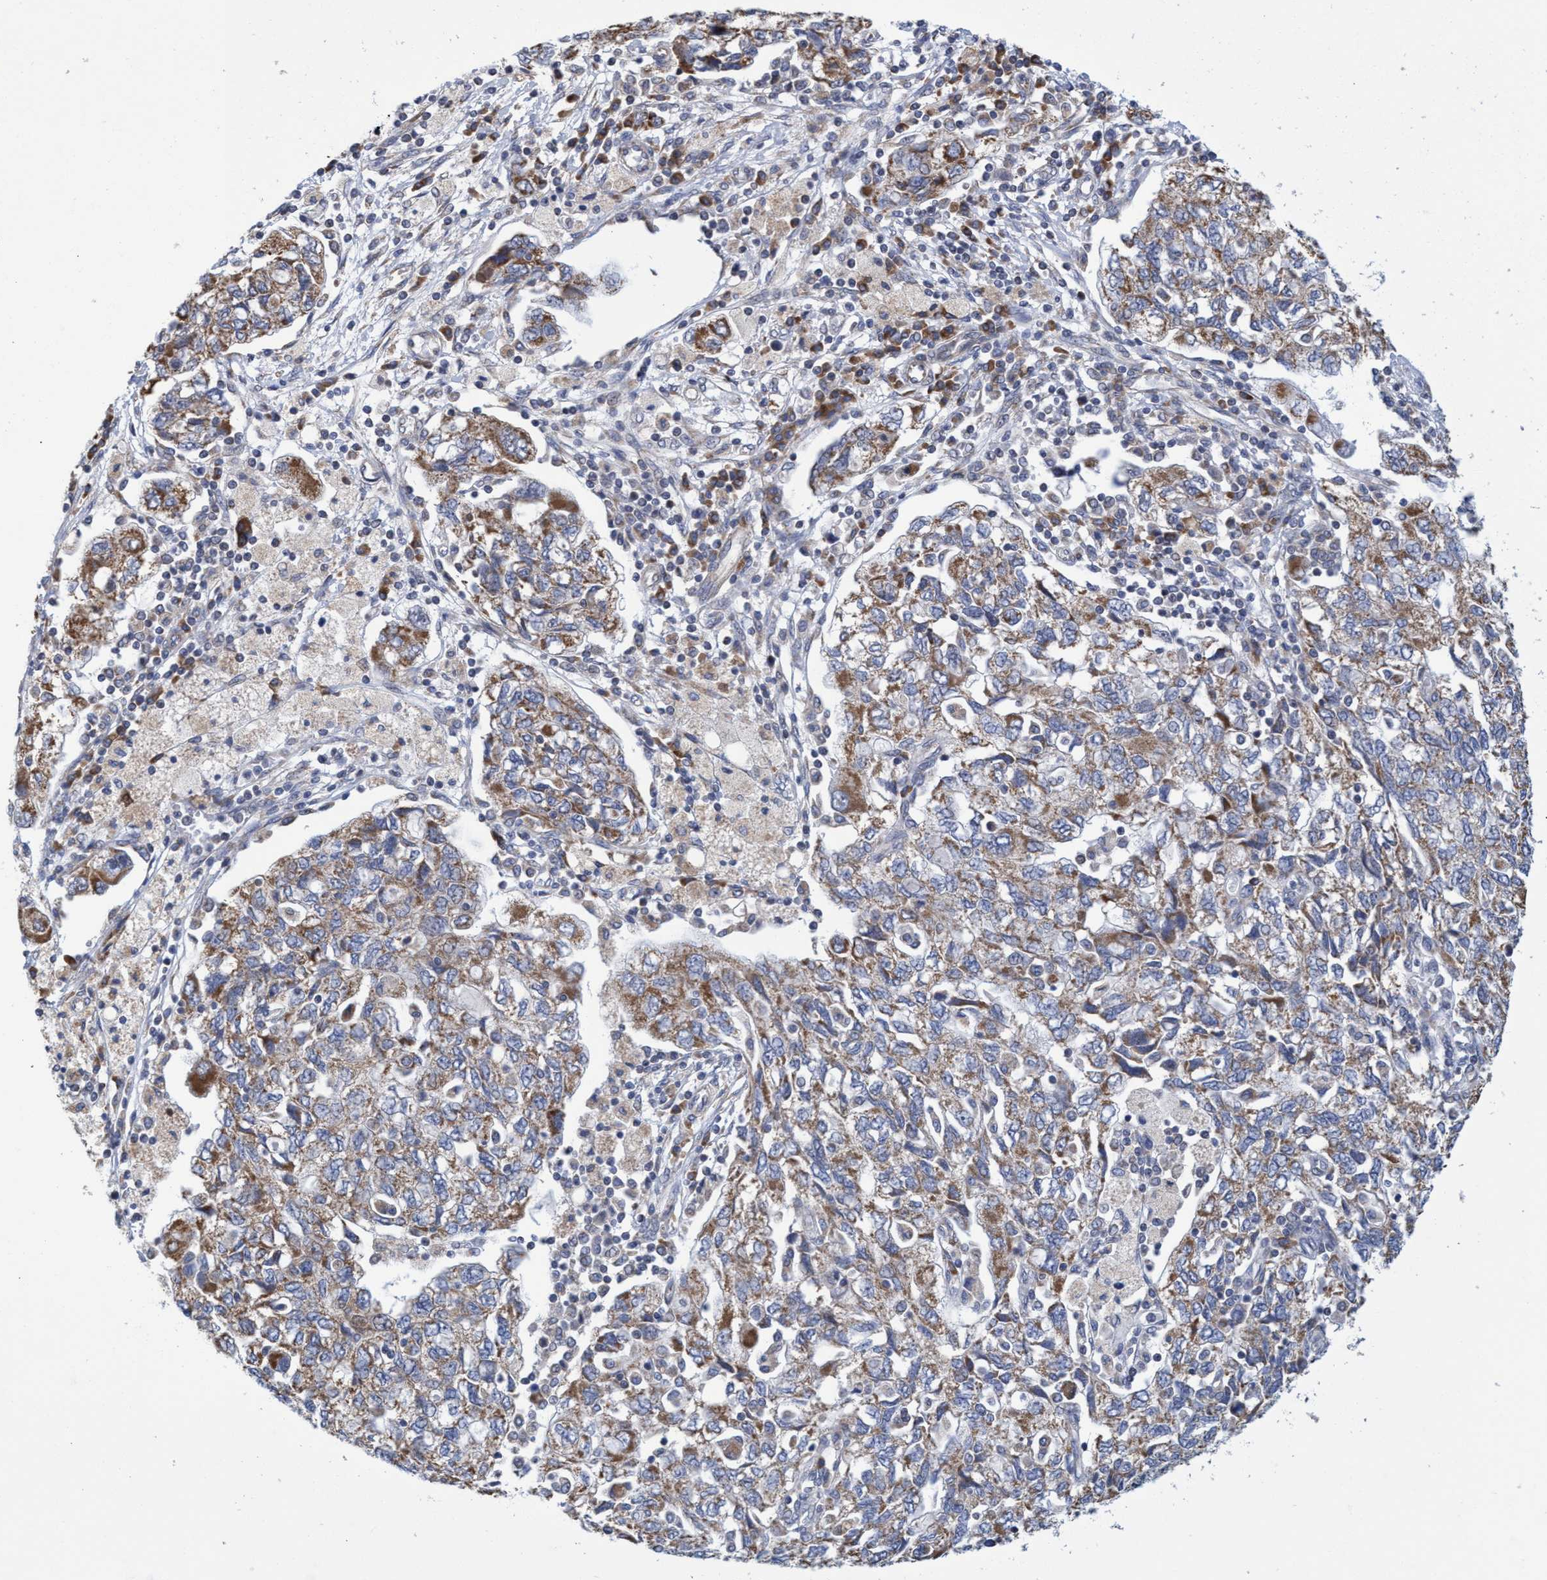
{"staining": {"intensity": "moderate", "quantity": "25%-75%", "location": "cytoplasmic/membranous"}, "tissue": "ovarian cancer", "cell_type": "Tumor cells", "image_type": "cancer", "snomed": [{"axis": "morphology", "description": "Carcinoma, NOS"}, {"axis": "morphology", "description": "Cystadenocarcinoma, serous, NOS"}, {"axis": "topography", "description": "Ovary"}], "caption": "A brown stain labels moderate cytoplasmic/membranous positivity of a protein in human ovarian cancer (carcinoma) tumor cells.", "gene": "NAT16", "patient": {"sex": "female", "age": 69}}